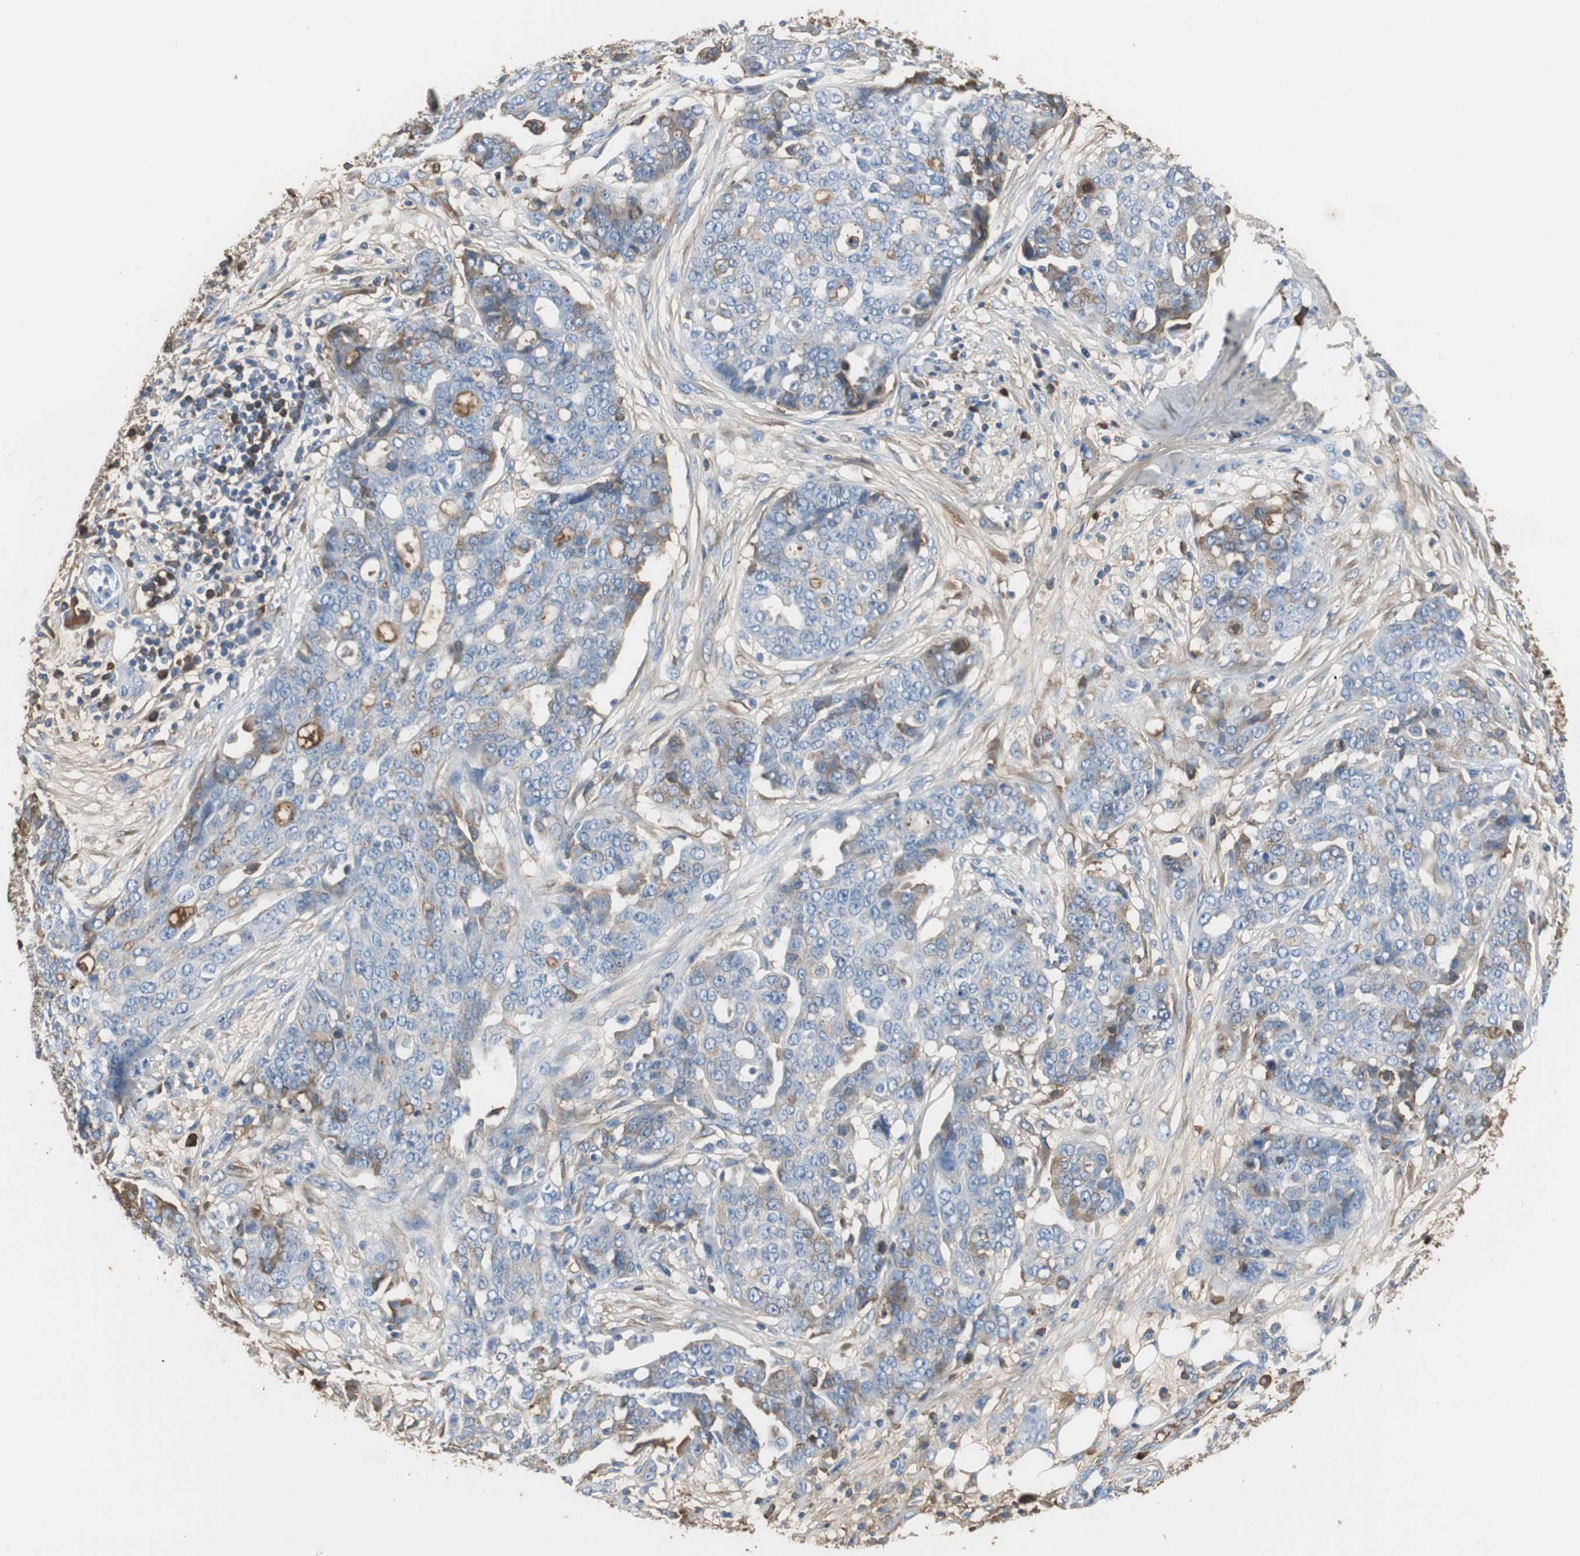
{"staining": {"intensity": "weak", "quantity": "<25%", "location": "cytoplasmic/membranous"}, "tissue": "ovarian cancer", "cell_type": "Tumor cells", "image_type": "cancer", "snomed": [{"axis": "morphology", "description": "Cystadenocarcinoma, serous, NOS"}, {"axis": "topography", "description": "Soft tissue"}, {"axis": "topography", "description": "Ovary"}], "caption": "Tumor cells show no significant protein positivity in ovarian cancer (serous cystadenocarcinoma).", "gene": "IGHA1", "patient": {"sex": "female", "age": 57}}